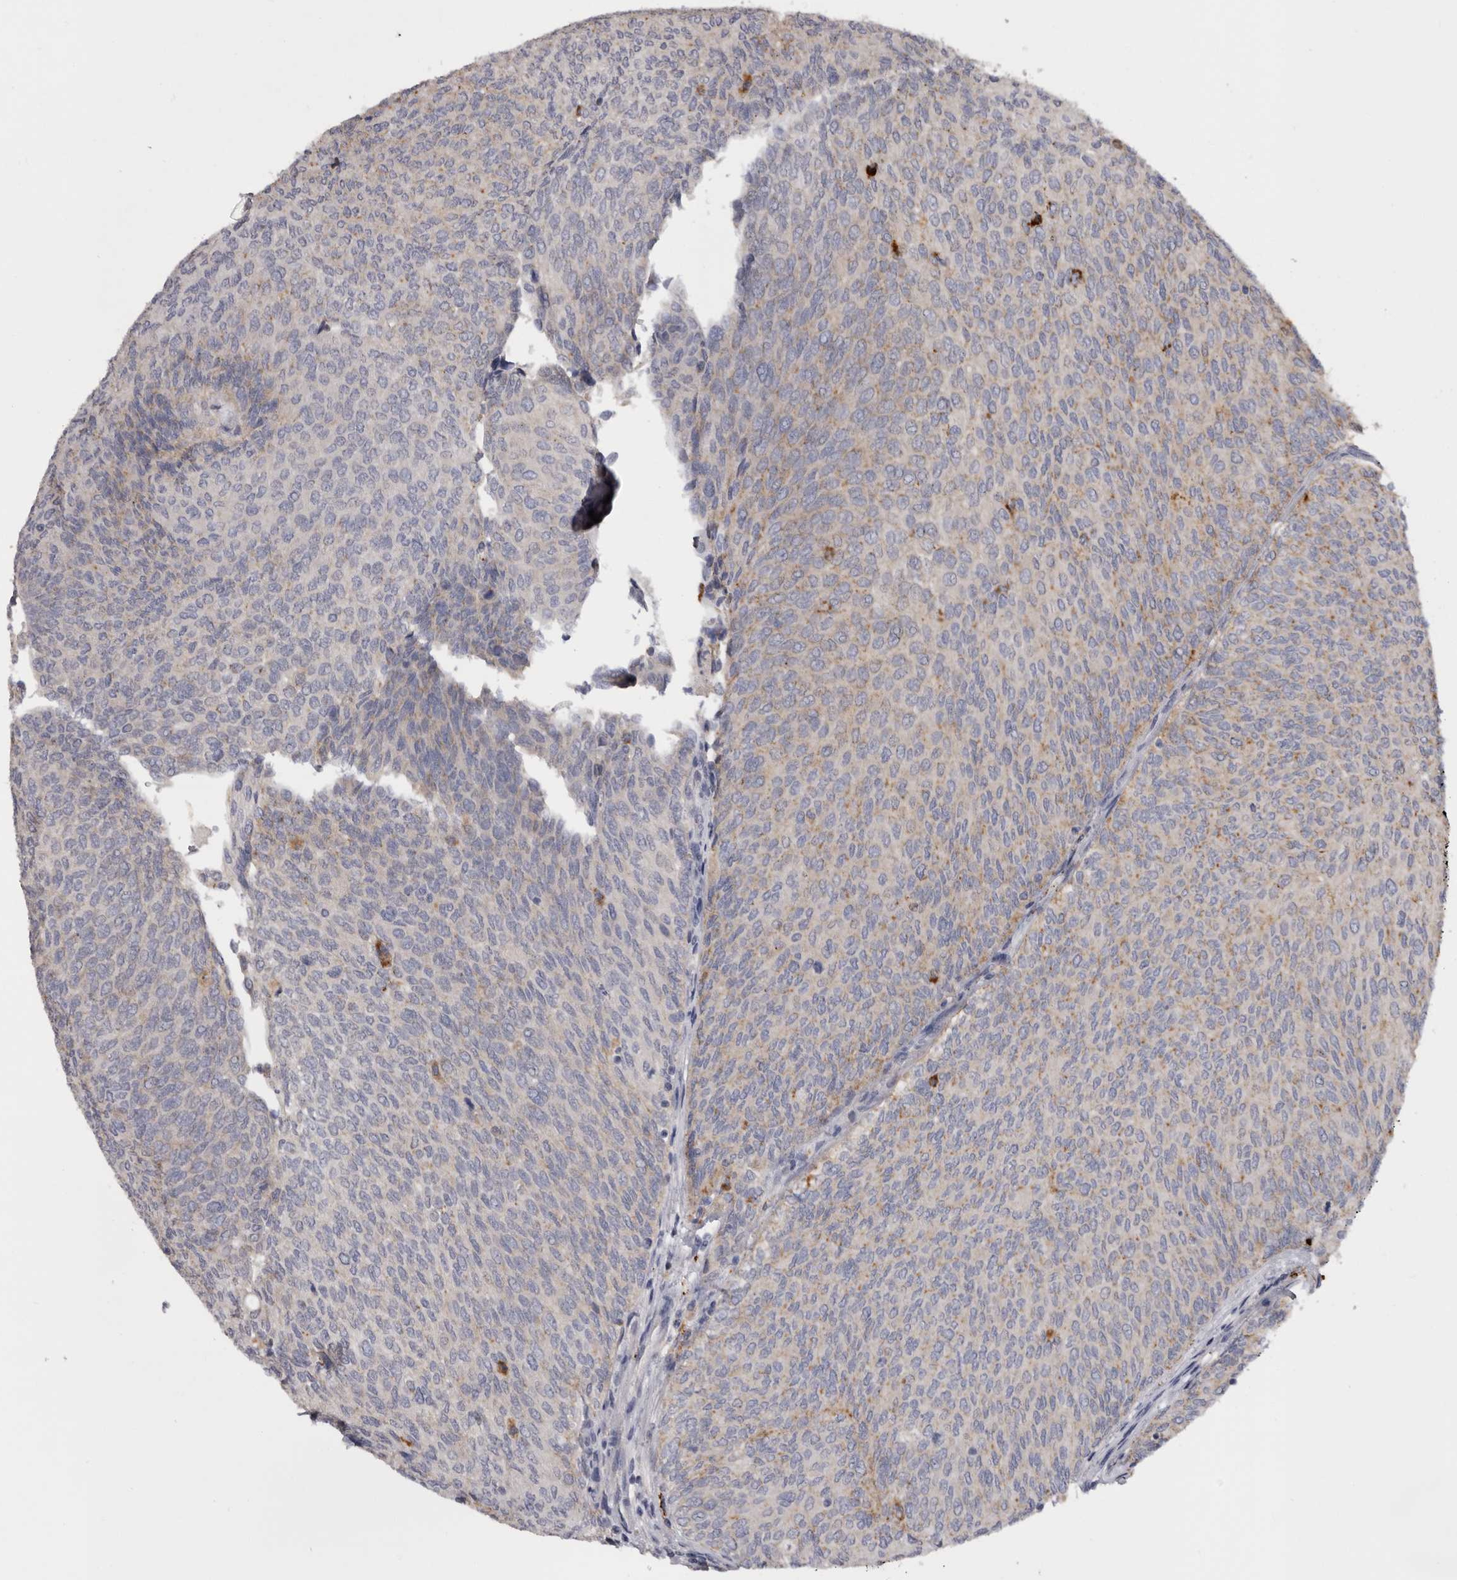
{"staining": {"intensity": "weak", "quantity": "25%-75%", "location": "cytoplasmic/membranous"}, "tissue": "urothelial cancer", "cell_type": "Tumor cells", "image_type": "cancer", "snomed": [{"axis": "morphology", "description": "Urothelial carcinoma, Low grade"}, {"axis": "topography", "description": "Urinary bladder"}], "caption": "Human urothelial carcinoma (low-grade) stained with a protein marker displays weak staining in tumor cells.", "gene": "DAP", "patient": {"sex": "female", "age": 79}}